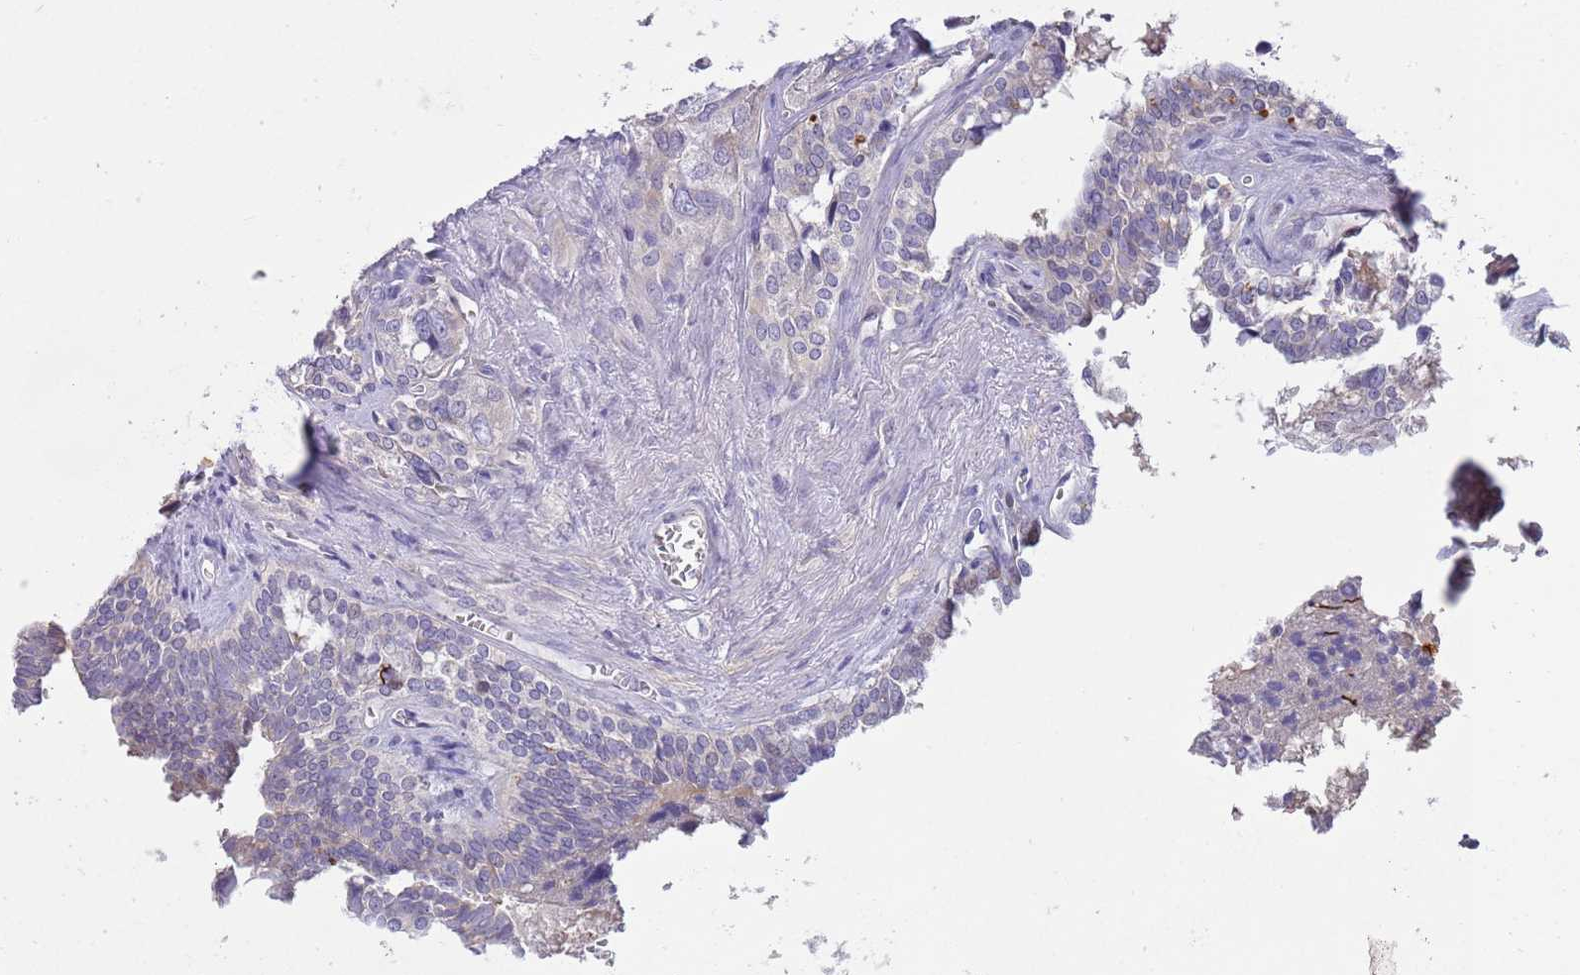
{"staining": {"intensity": "negative", "quantity": "none", "location": "none"}, "tissue": "seminal vesicle", "cell_type": "Glandular cells", "image_type": "normal", "snomed": [{"axis": "morphology", "description": "Normal tissue, NOS"}, {"axis": "topography", "description": "Seminal veicle"}], "caption": "Immunohistochemistry photomicrograph of benign human seminal vesicle stained for a protein (brown), which displays no expression in glandular cells.", "gene": "CABYR", "patient": {"sex": "male", "age": 67}}